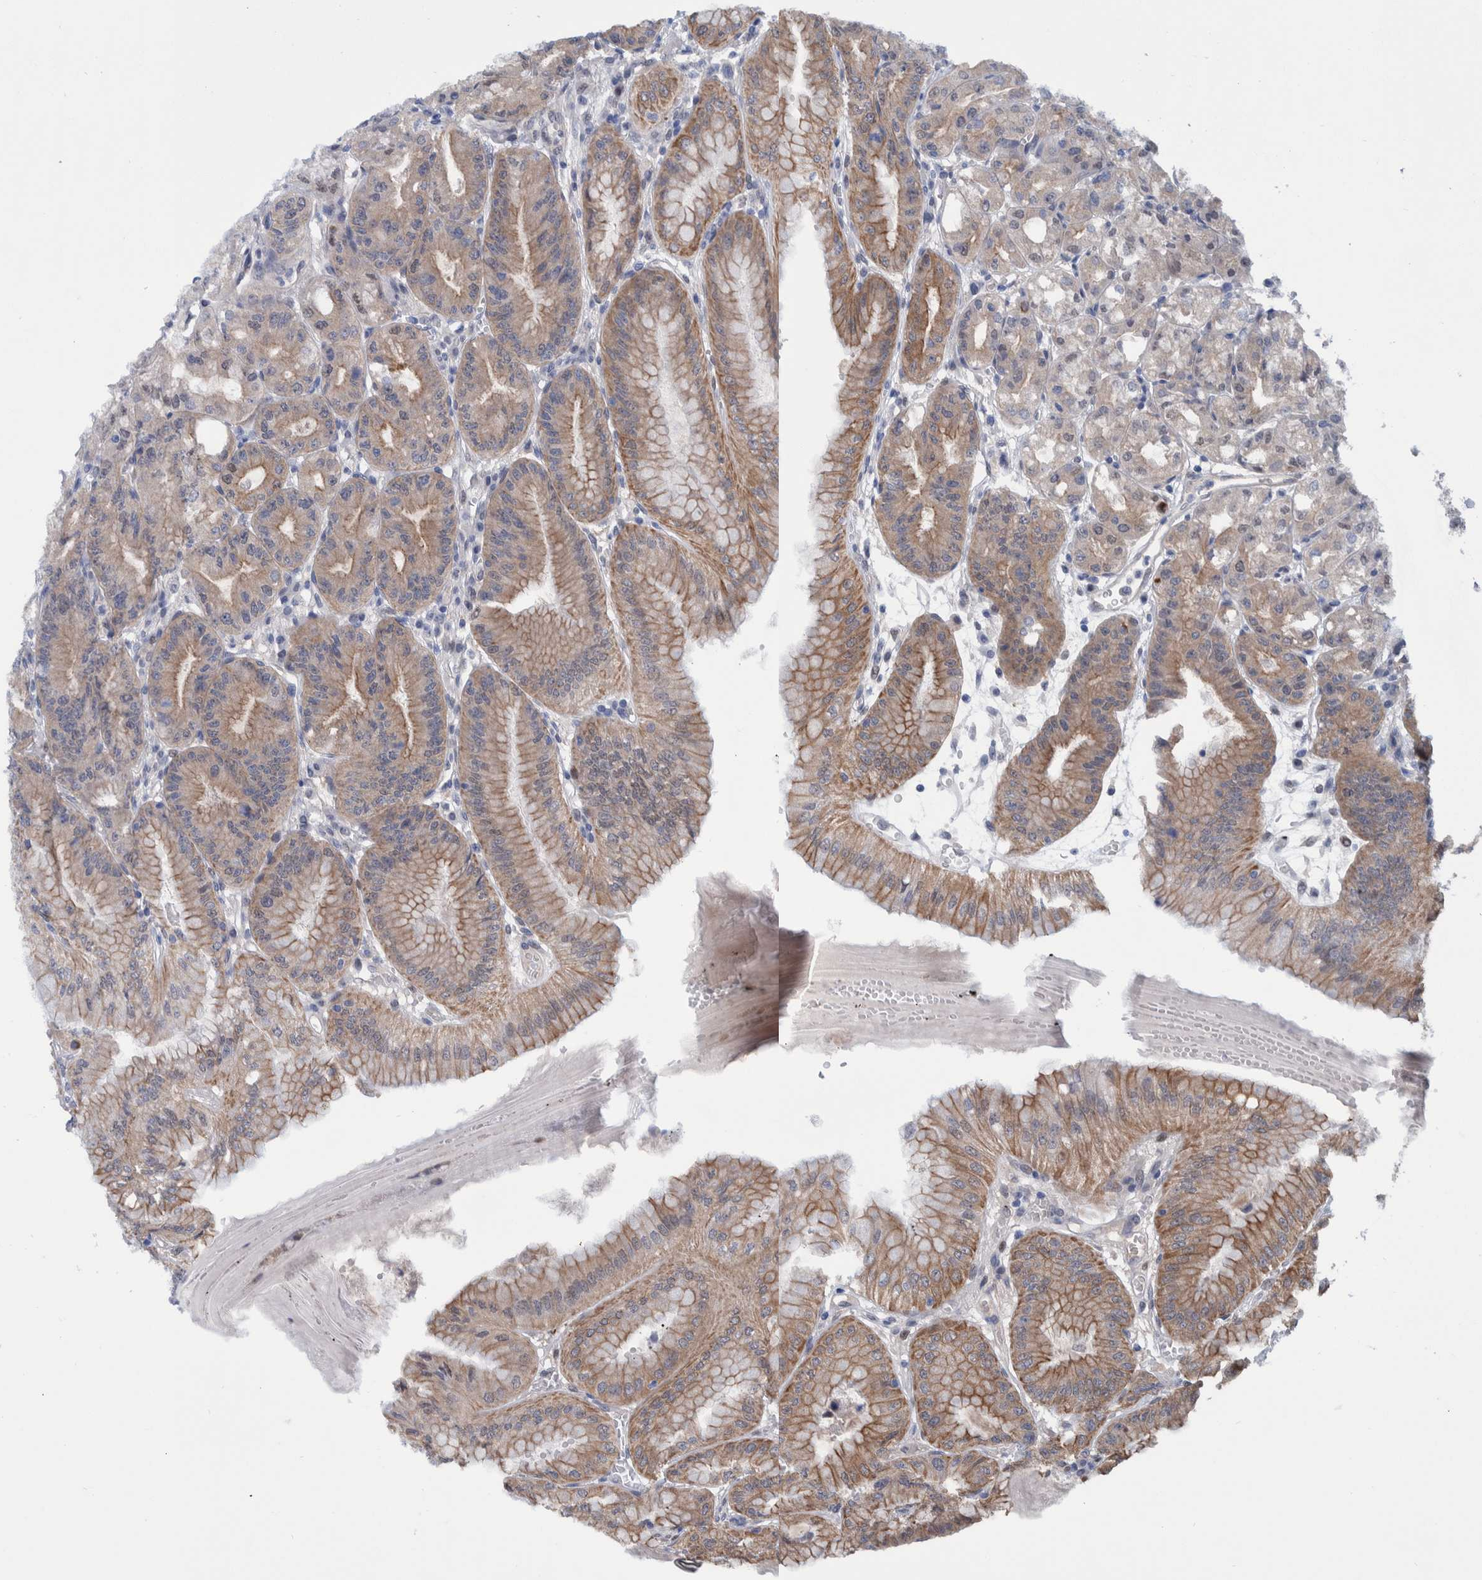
{"staining": {"intensity": "moderate", "quantity": "25%-75%", "location": "cytoplasmic/membranous,nuclear"}, "tissue": "stomach", "cell_type": "Glandular cells", "image_type": "normal", "snomed": [{"axis": "morphology", "description": "Normal tissue, NOS"}, {"axis": "topography", "description": "Stomach, lower"}], "caption": "This is a histology image of immunohistochemistry staining of unremarkable stomach, which shows moderate positivity in the cytoplasmic/membranous,nuclear of glandular cells.", "gene": "PFAS", "patient": {"sex": "male", "age": 71}}